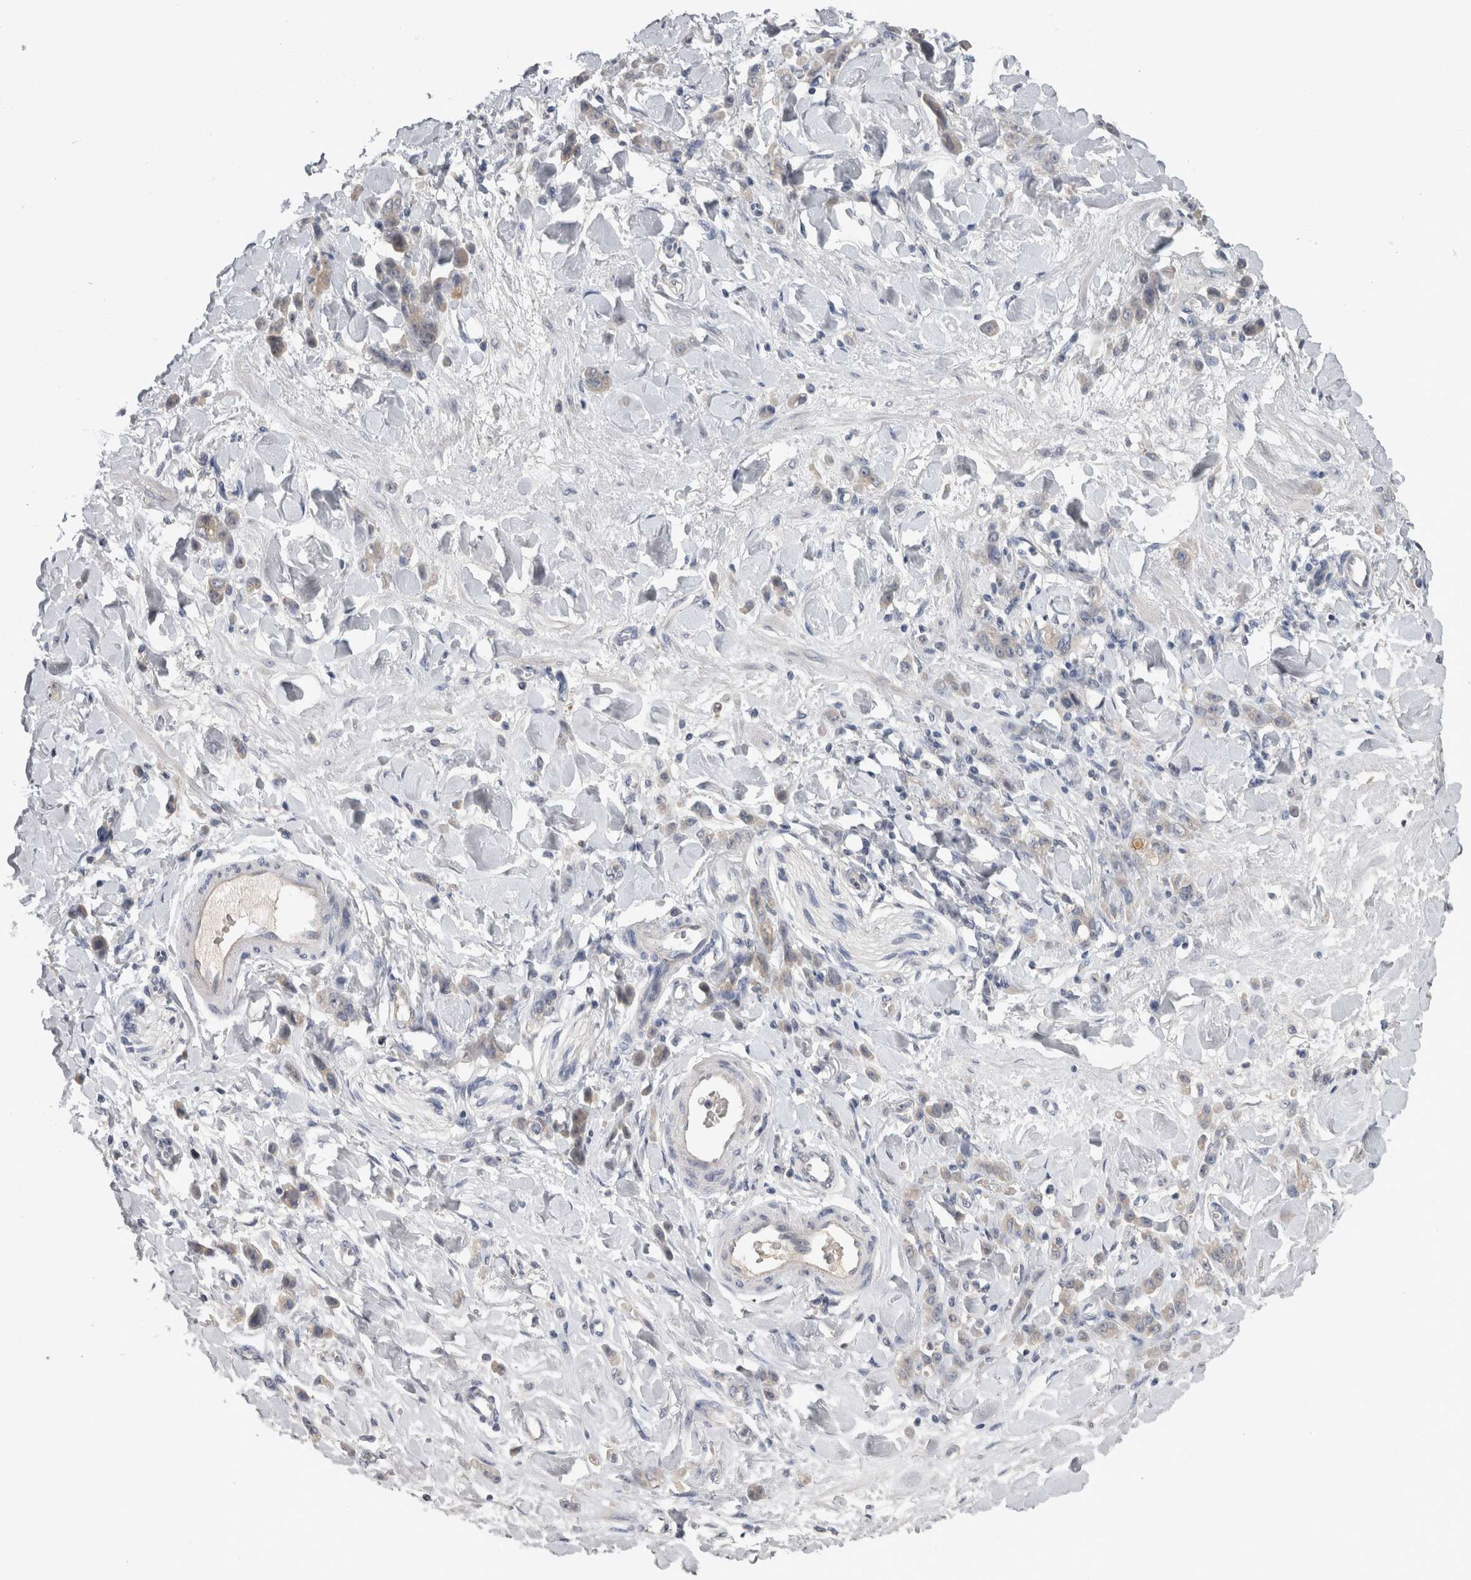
{"staining": {"intensity": "negative", "quantity": "none", "location": "none"}, "tissue": "stomach cancer", "cell_type": "Tumor cells", "image_type": "cancer", "snomed": [{"axis": "morphology", "description": "Normal tissue, NOS"}, {"axis": "morphology", "description": "Adenocarcinoma, NOS"}, {"axis": "topography", "description": "Stomach"}], "caption": "Adenocarcinoma (stomach) was stained to show a protein in brown. There is no significant expression in tumor cells. (Brightfield microscopy of DAB IHC at high magnification).", "gene": "SLC22A11", "patient": {"sex": "male", "age": 82}}